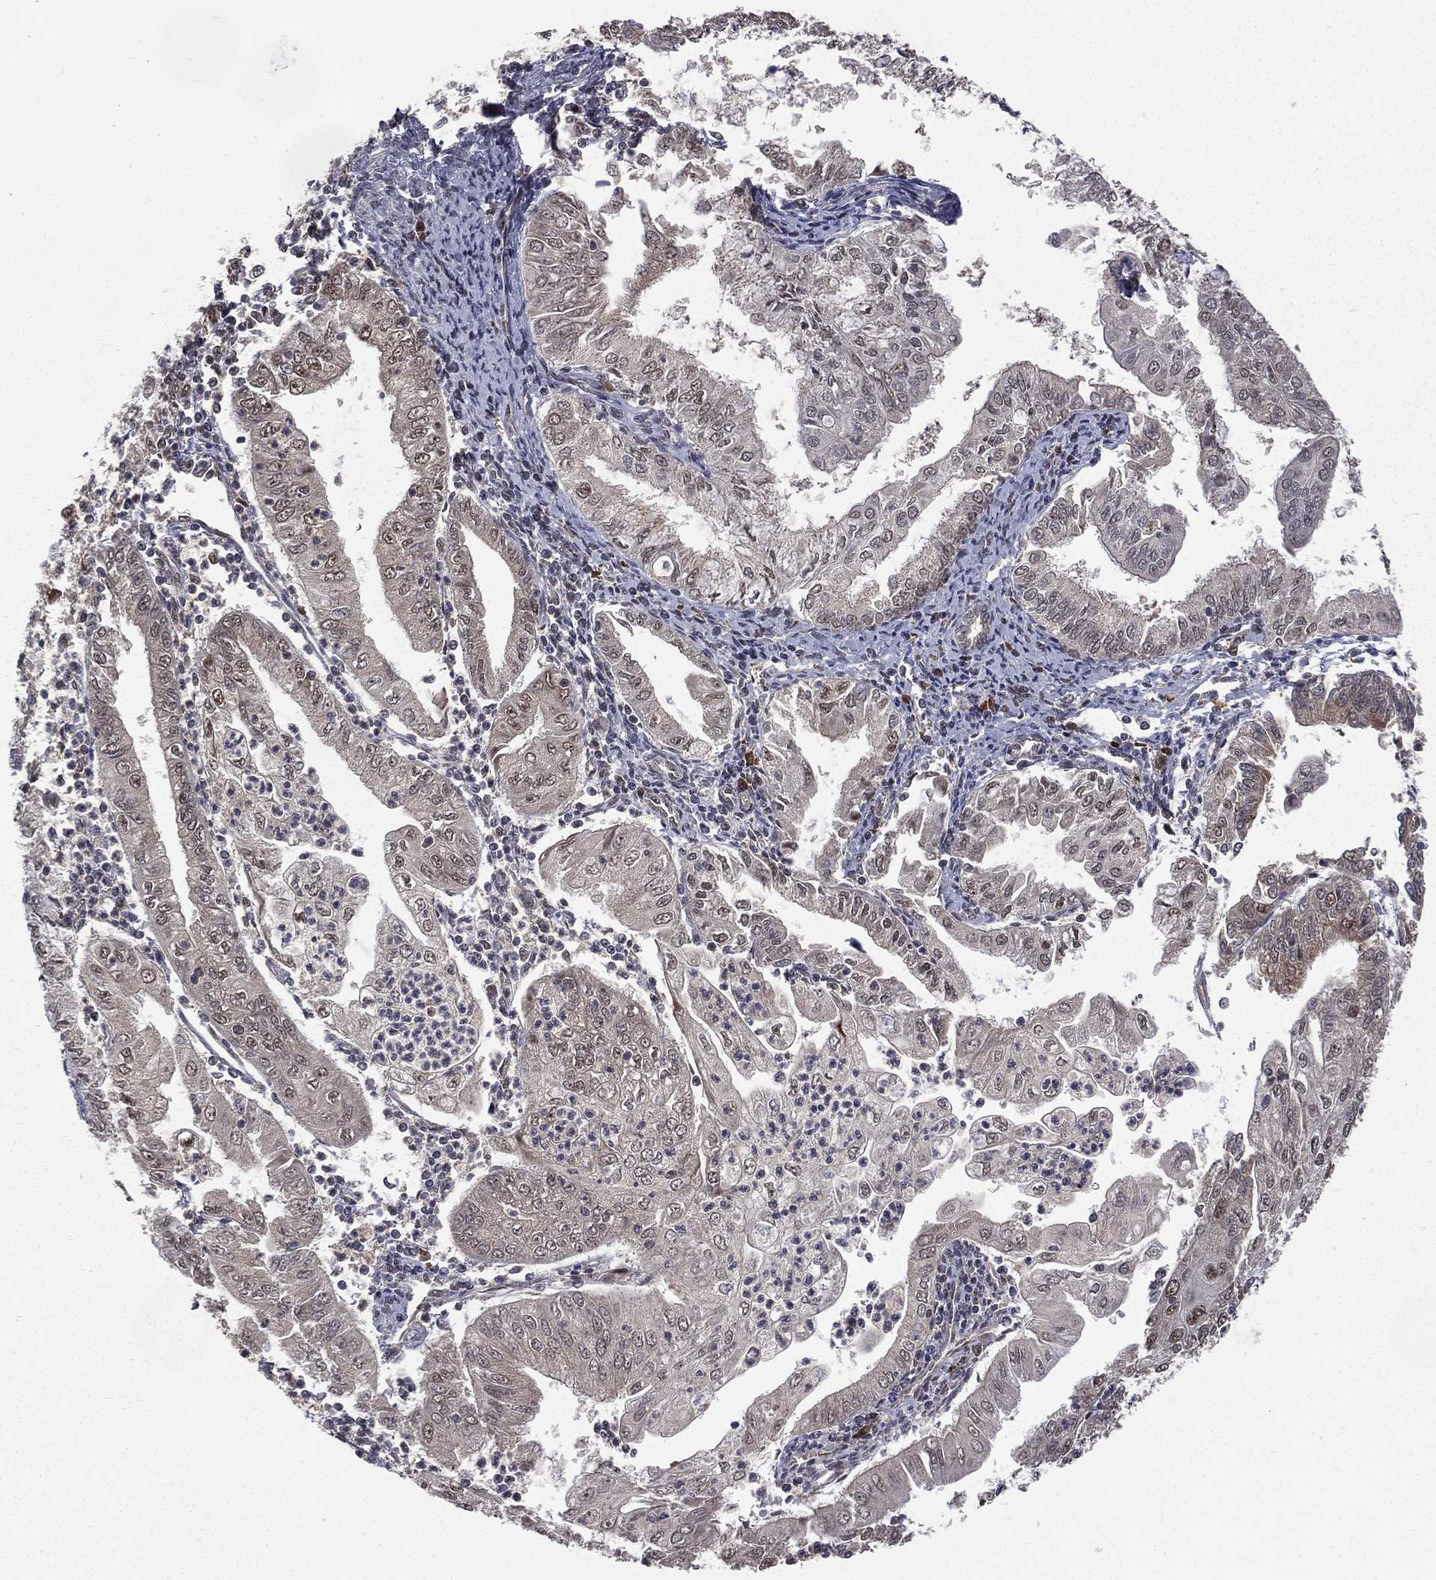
{"staining": {"intensity": "negative", "quantity": "none", "location": "none"}, "tissue": "endometrial cancer", "cell_type": "Tumor cells", "image_type": "cancer", "snomed": [{"axis": "morphology", "description": "Adenocarcinoma, NOS"}, {"axis": "topography", "description": "Endometrium"}], "caption": "DAB immunohistochemical staining of endometrial cancer shows no significant positivity in tumor cells.", "gene": "JMJD6", "patient": {"sex": "female", "age": 56}}